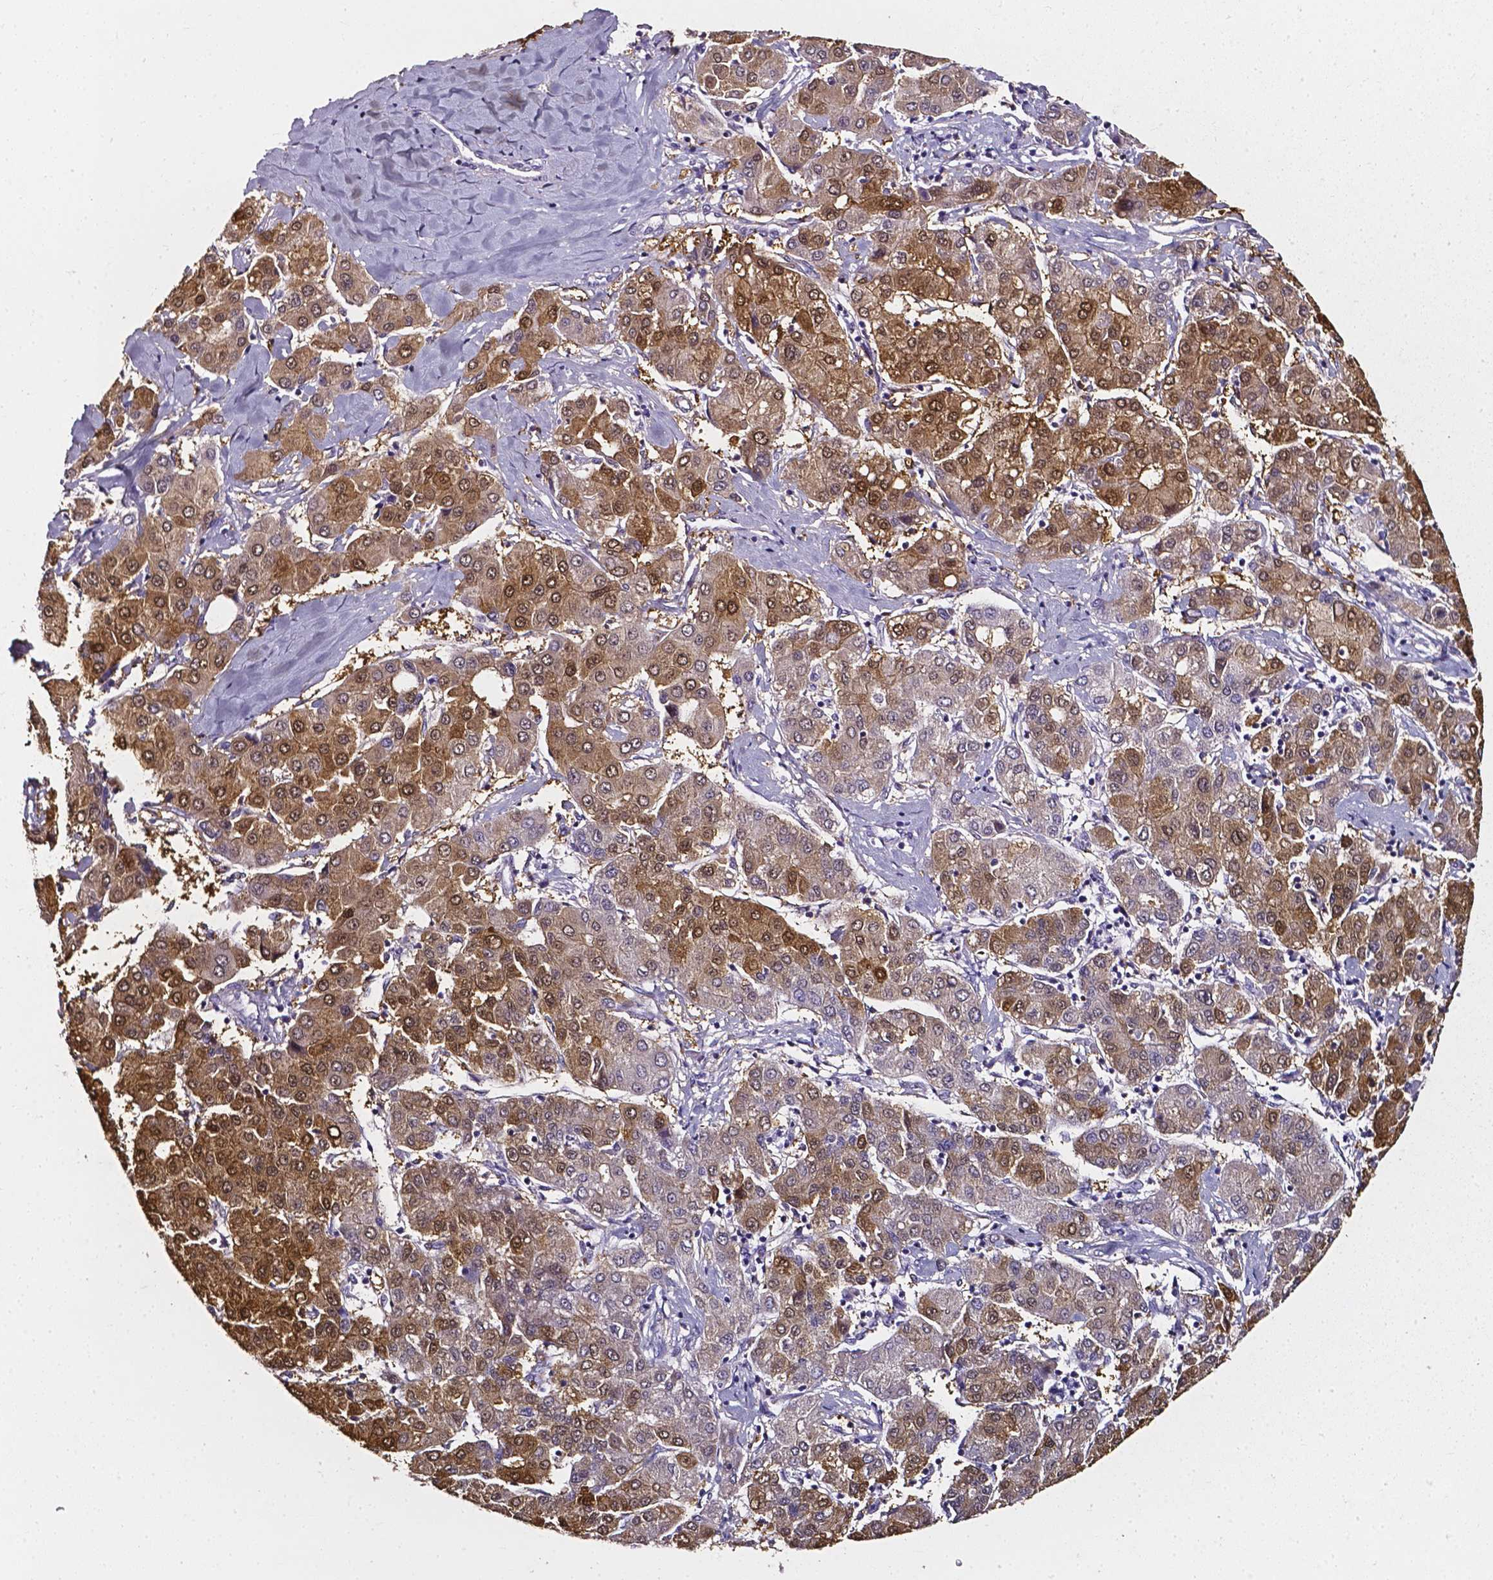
{"staining": {"intensity": "moderate", "quantity": "25%-75%", "location": "cytoplasmic/membranous,nuclear"}, "tissue": "liver cancer", "cell_type": "Tumor cells", "image_type": "cancer", "snomed": [{"axis": "morphology", "description": "Carcinoma, Hepatocellular, NOS"}, {"axis": "topography", "description": "Liver"}], "caption": "Immunohistochemistry staining of liver hepatocellular carcinoma, which exhibits medium levels of moderate cytoplasmic/membranous and nuclear positivity in approximately 25%-75% of tumor cells indicating moderate cytoplasmic/membranous and nuclear protein expression. The staining was performed using DAB (brown) for protein detection and nuclei were counterstained in hematoxylin (blue).", "gene": "AKR1B10", "patient": {"sex": "male", "age": 65}}